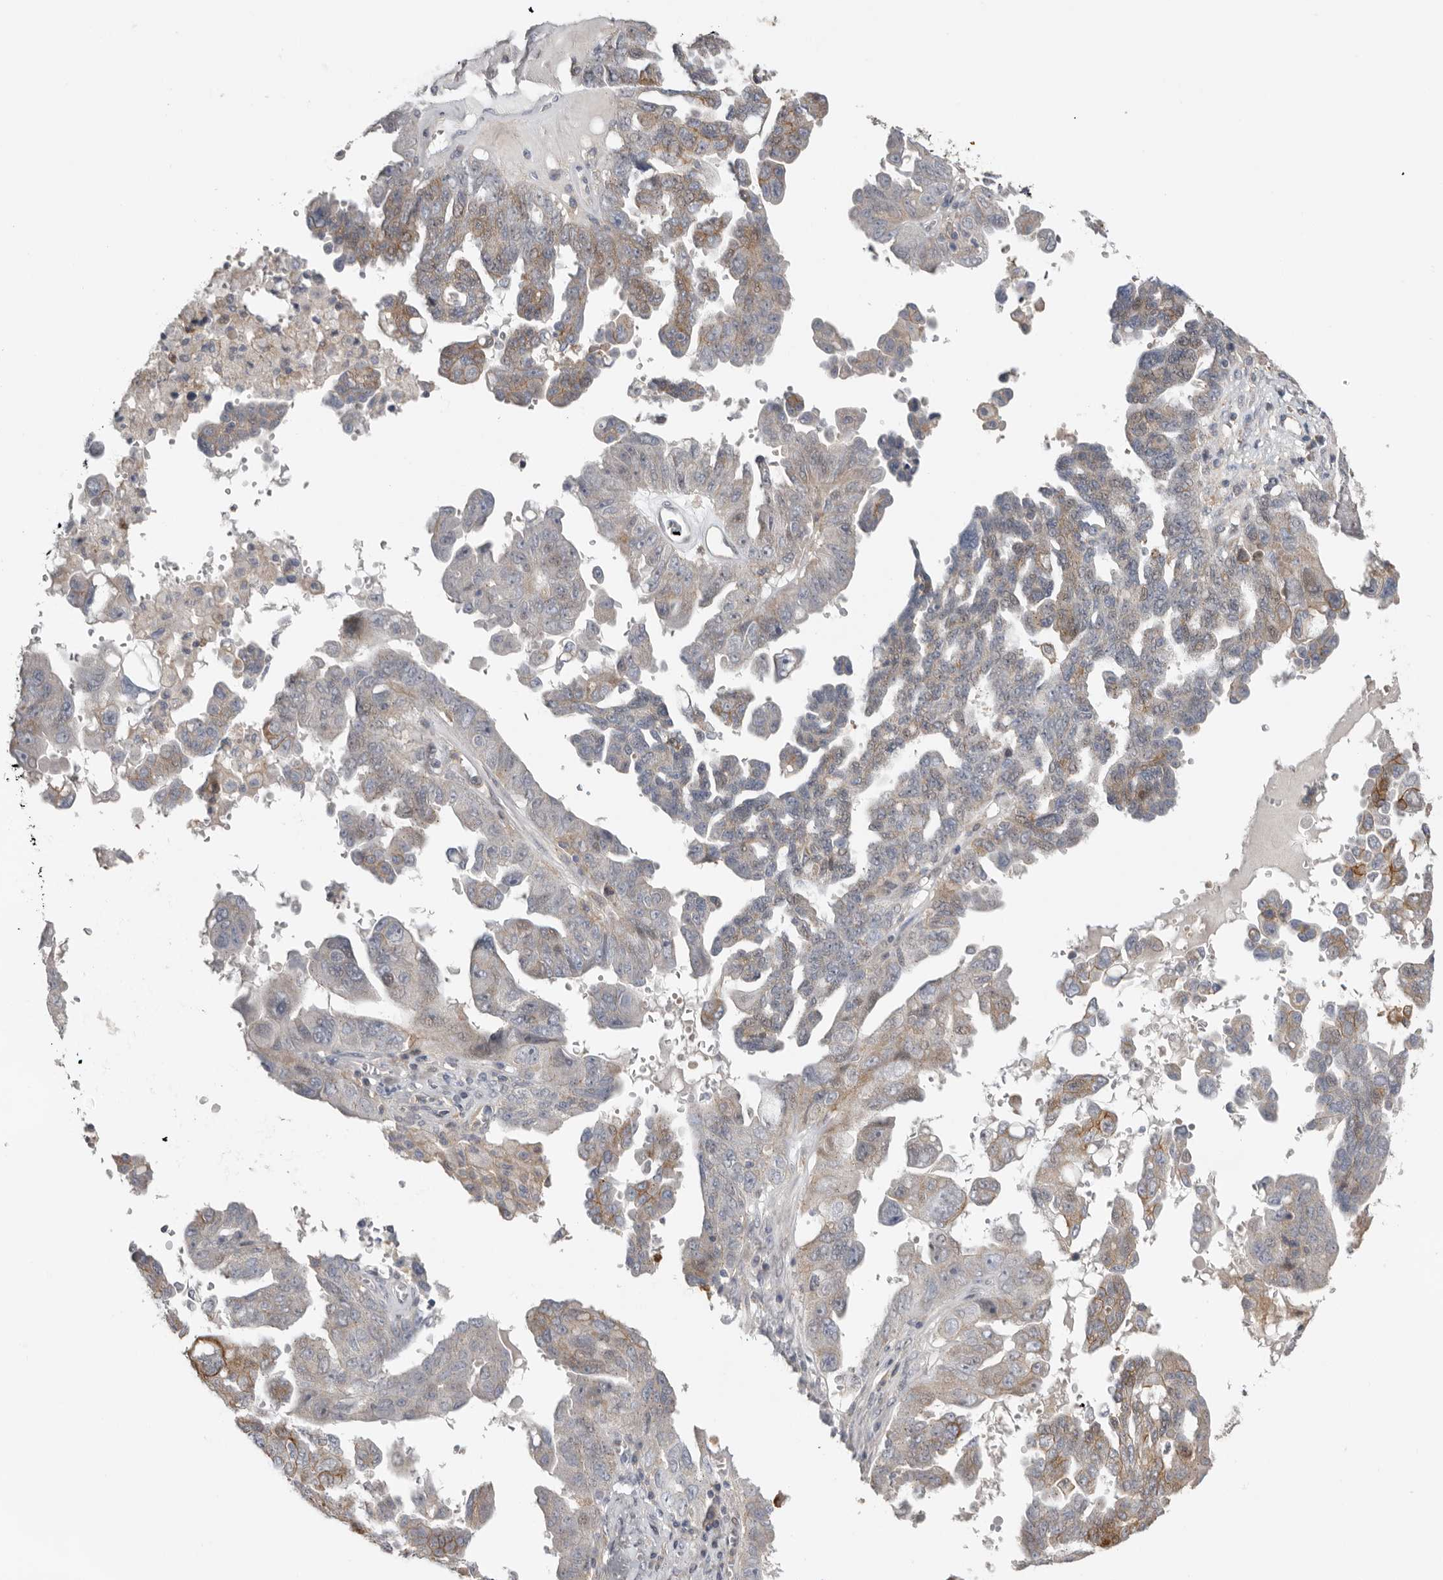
{"staining": {"intensity": "weak", "quantity": "<25%", "location": "cytoplasmic/membranous"}, "tissue": "ovarian cancer", "cell_type": "Tumor cells", "image_type": "cancer", "snomed": [{"axis": "morphology", "description": "Carcinoma, endometroid"}, {"axis": "topography", "description": "Ovary"}], "caption": "This is an immunohistochemistry (IHC) photomicrograph of human ovarian cancer (endometroid carcinoma). There is no staining in tumor cells.", "gene": "MSRB2", "patient": {"sex": "female", "age": 62}}